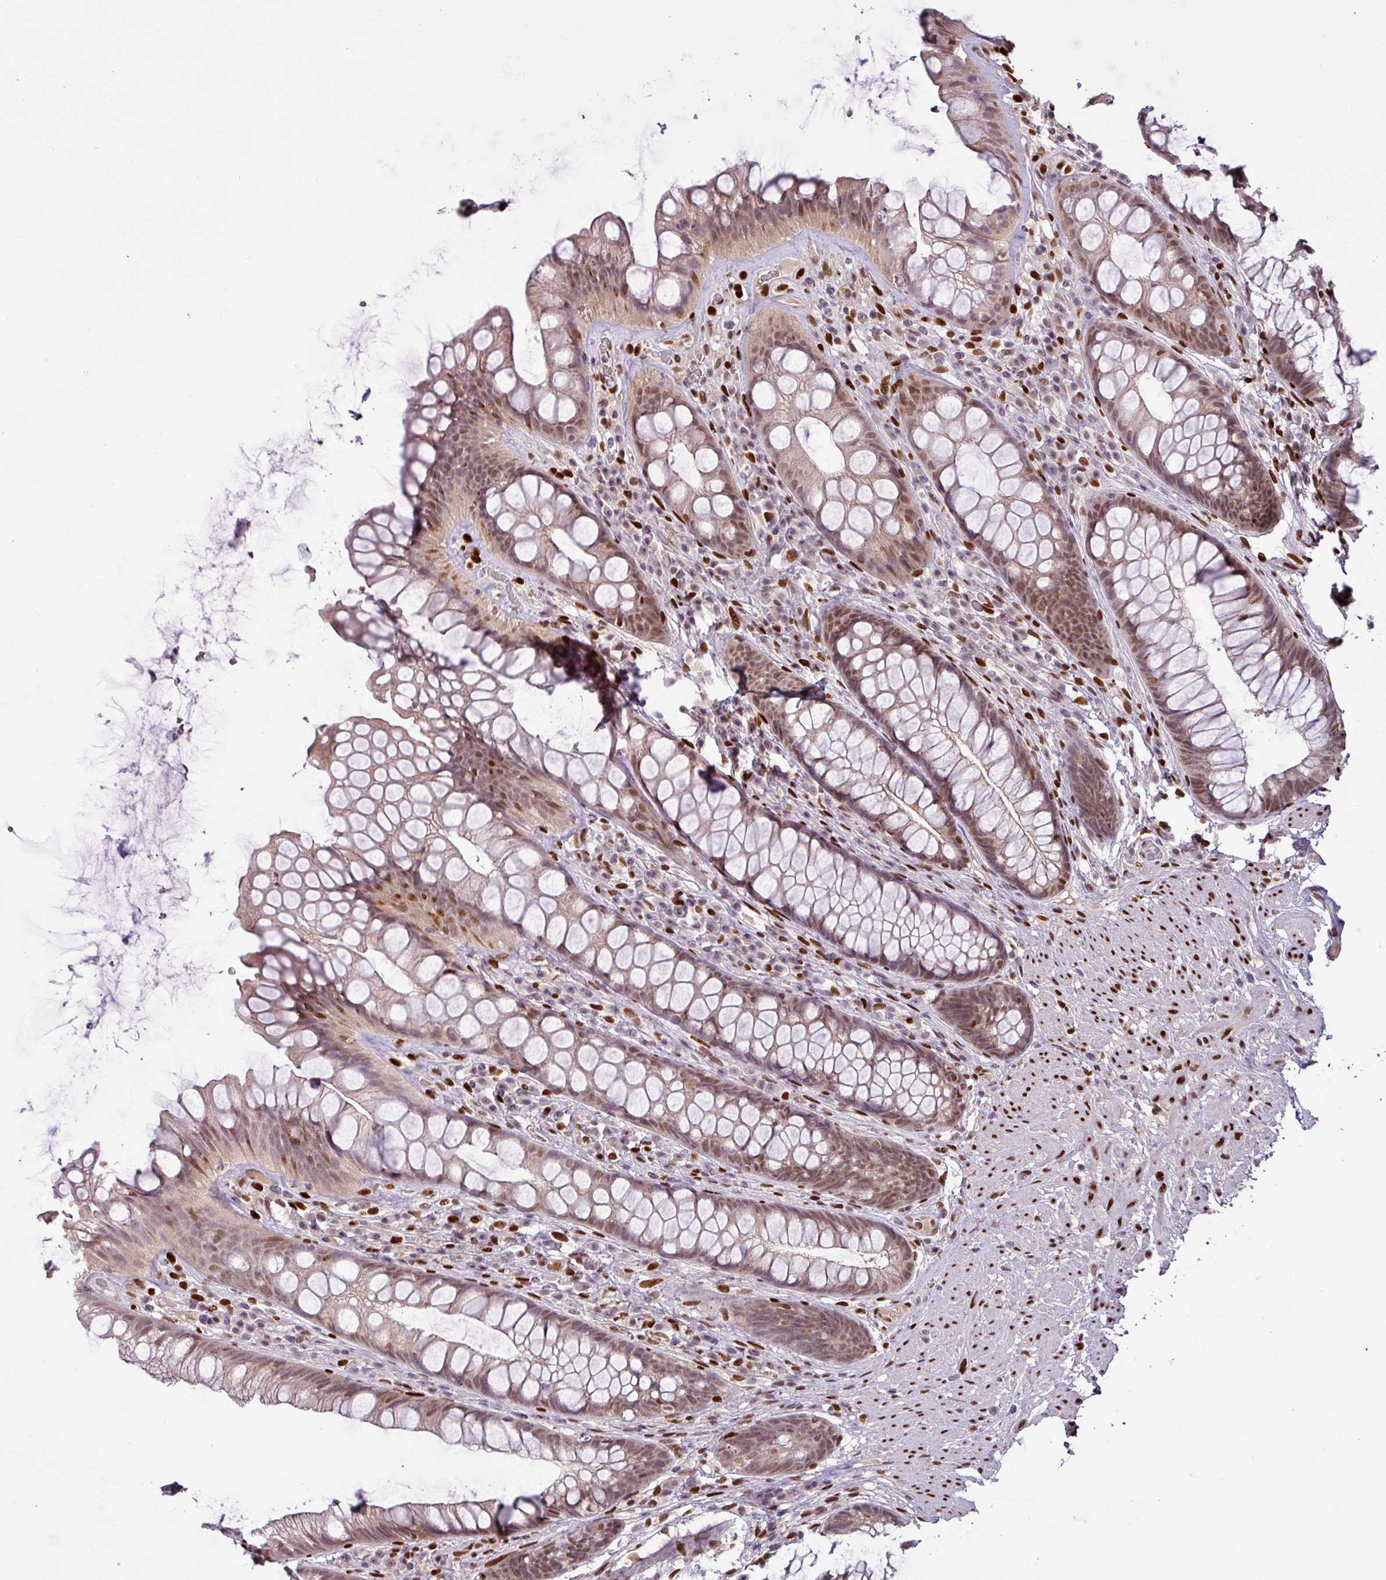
{"staining": {"intensity": "moderate", "quantity": ">75%", "location": "cytoplasmic/membranous,nuclear"}, "tissue": "rectum", "cell_type": "Glandular cells", "image_type": "normal", "snomed": [{"axis": "morphology", "description": "Normal tissue, NOS"}, {"axis": "topography", "description": "Rectum"}], "caption": "Immunohistochemical staining of benign human rectum reveals medium levels of moderate cytoplasmic/membranous,nuclear staining in approximately >75% of glandular cells.", "gene": "IRF2BPL", "patient": {"sex": "male", "age": 74}}